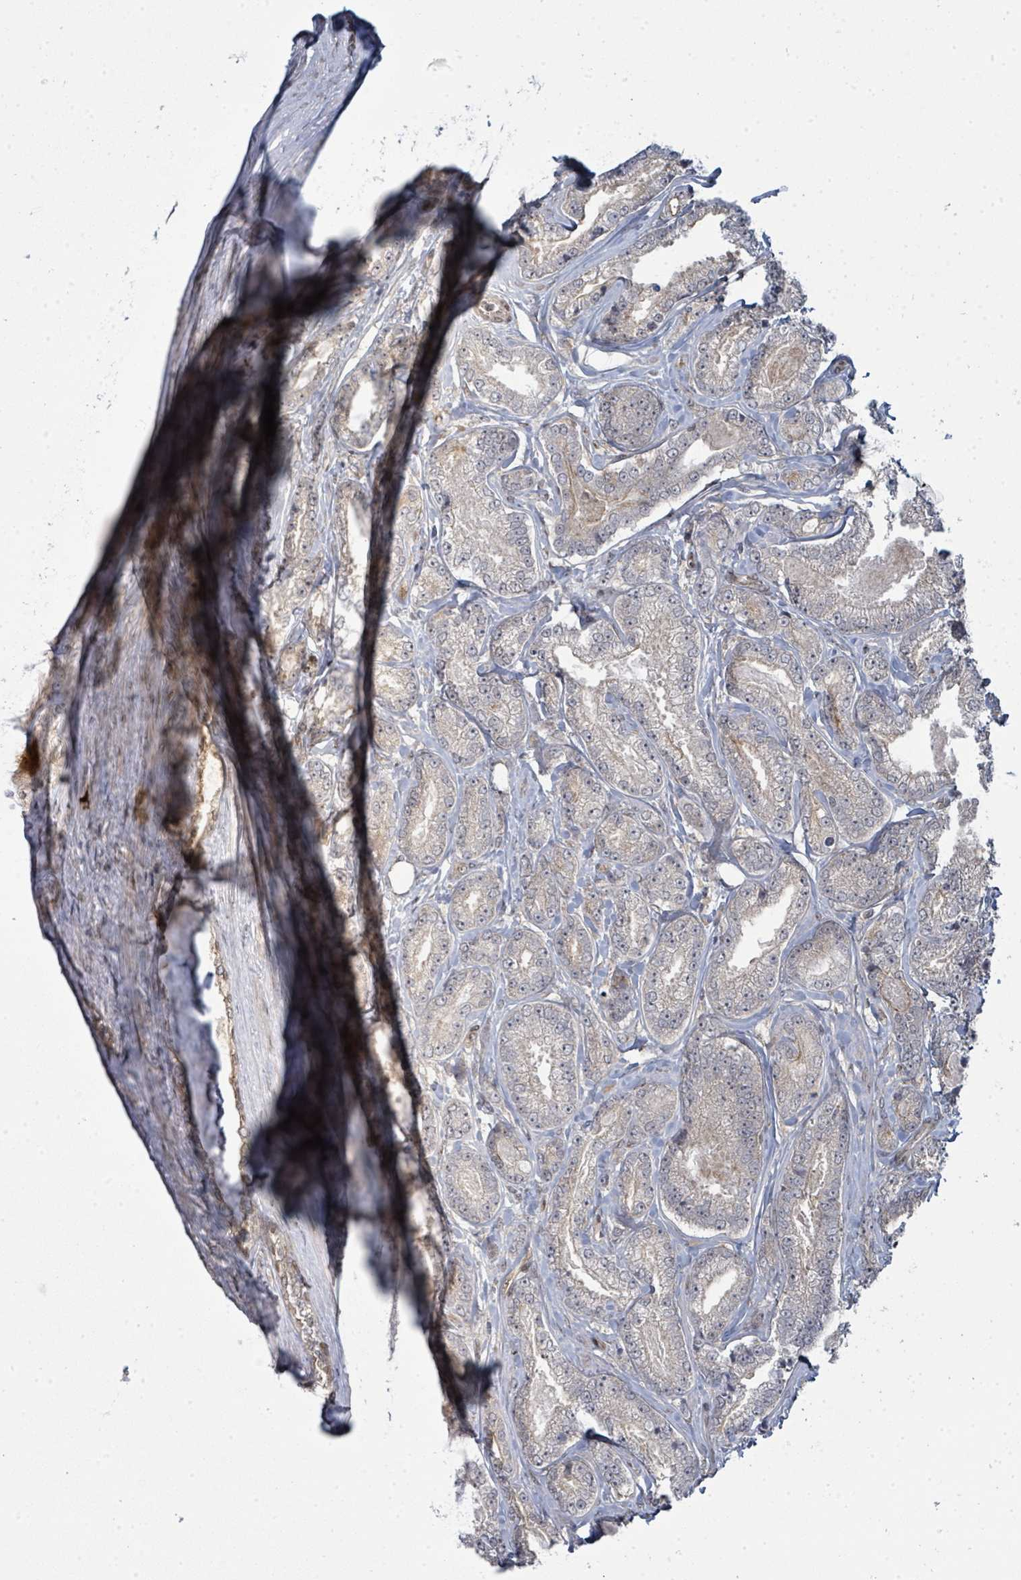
{"staining": {"intensity": "weak", "quantity": "<25%", "location": "cytoplasmic/membranous"}, "tissue": "prostate cancer", "cell_type": "Tumor cells", "image_type": "cancer", "snomed": [{"axis": "morphology", "description": "Adenocarcinoma, NOS"}, {"axis": "topography", "description": "Prostate and seminal vesicle, NOS"}], "caption": "Prostate cancer (adenocarcinoma) was stained to show a protein in brown. There is no significant positivity in tumor cells.", "gene": "PSMG2", "patient": {"sex": "male", "age": 76}}